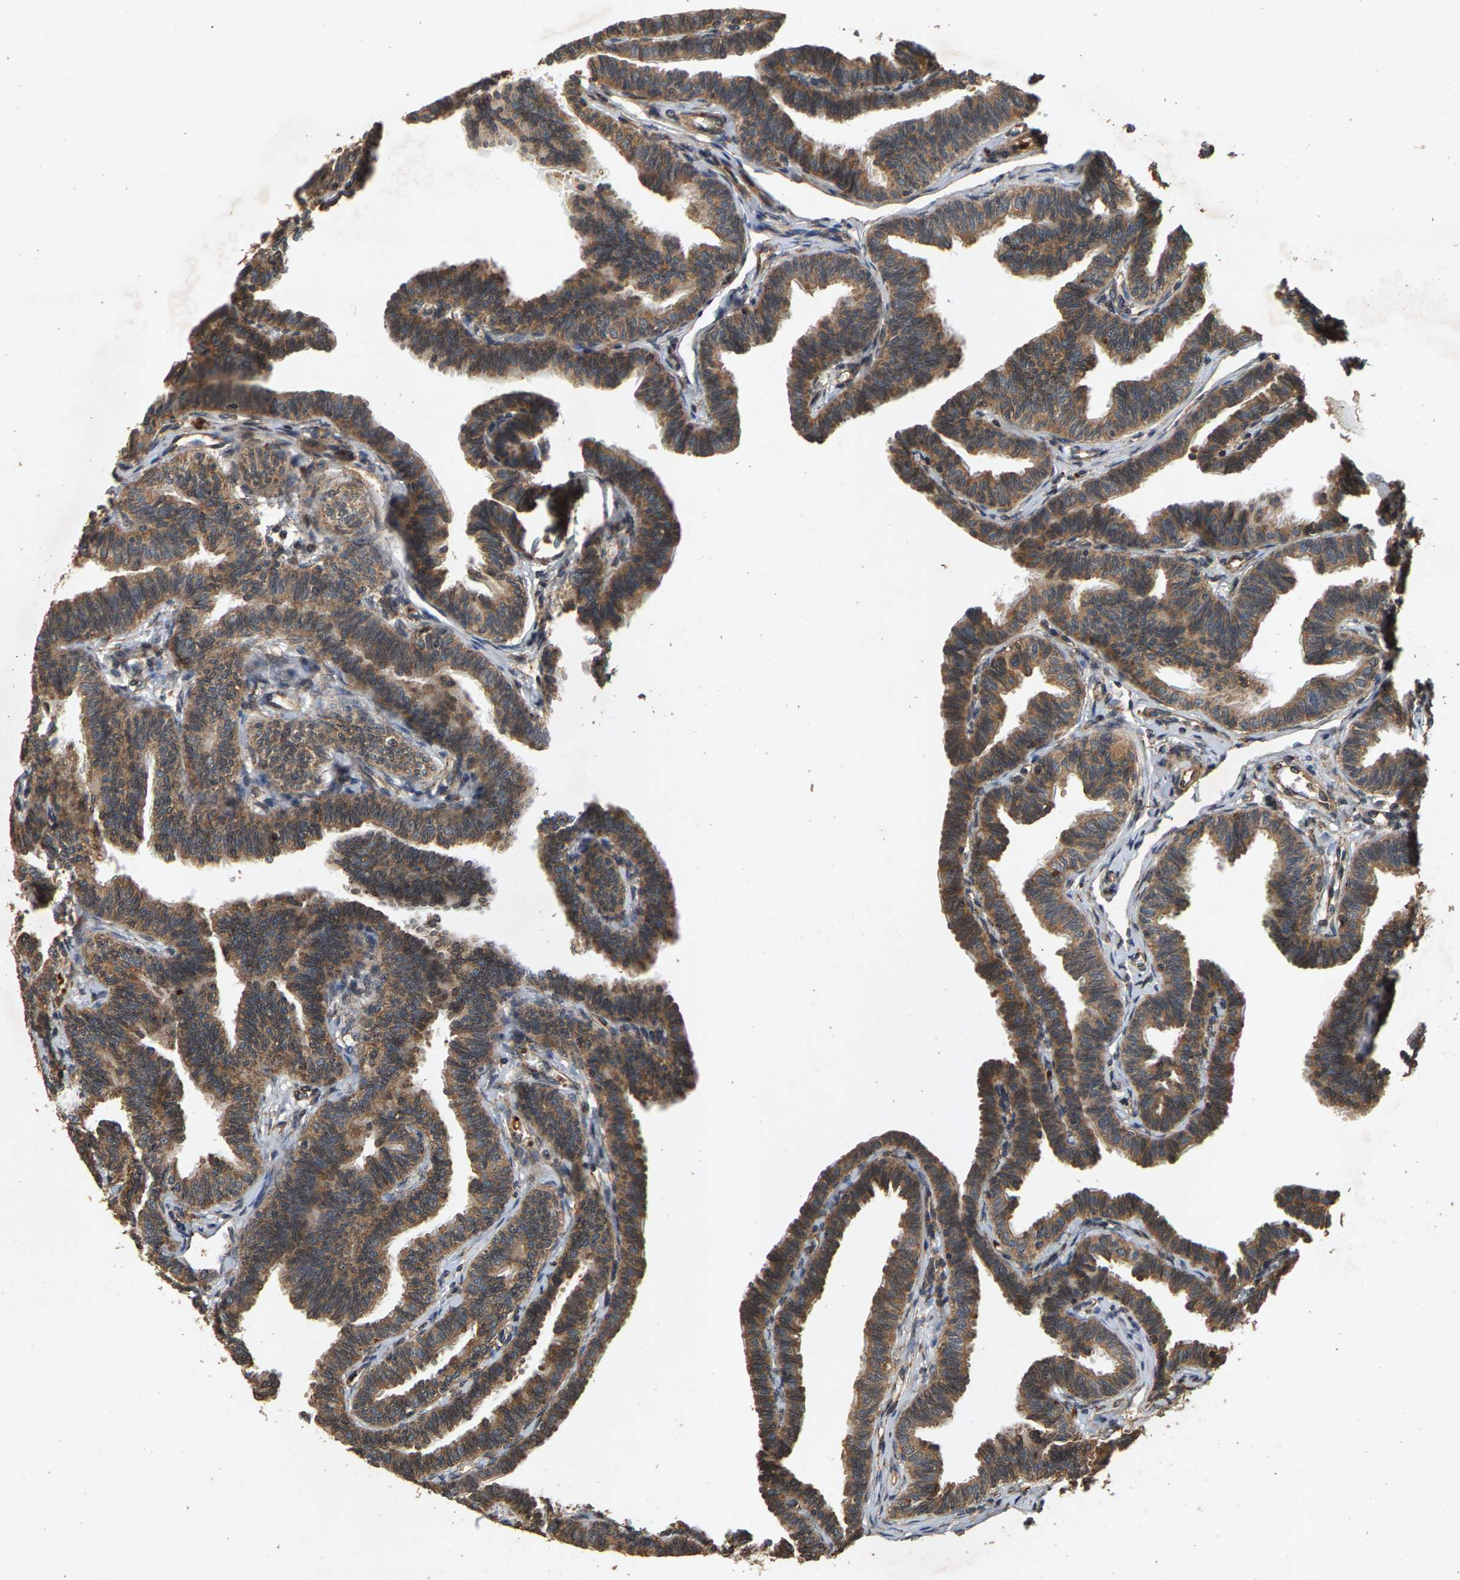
{"staining": {"intensity": "moderate", "quantity": ">75%", "location": "cytoplasmic/membranous"}, "tissue": "fallopian tube", "cell_type": "Glandular cells", "image_type": "normal", "snomed": [{"axis": "morphology", "description": "Normal tissue, NOS"}, {"axis": "topography", "description": "Fallopian tube"}, {"axis": "topography", "description": "Ovary"}], "caption": "IHC image of benign fallopian tube: fallopian tube stained using IHC shows medium levels of moderate protein expression localized specifically in the cytoplasmic/membranous of glandular cells, appearing as a cytoplasmic/membranous brown color.", "gene": "CIDEC", "patient": {"sex": "female", "age": 23}}